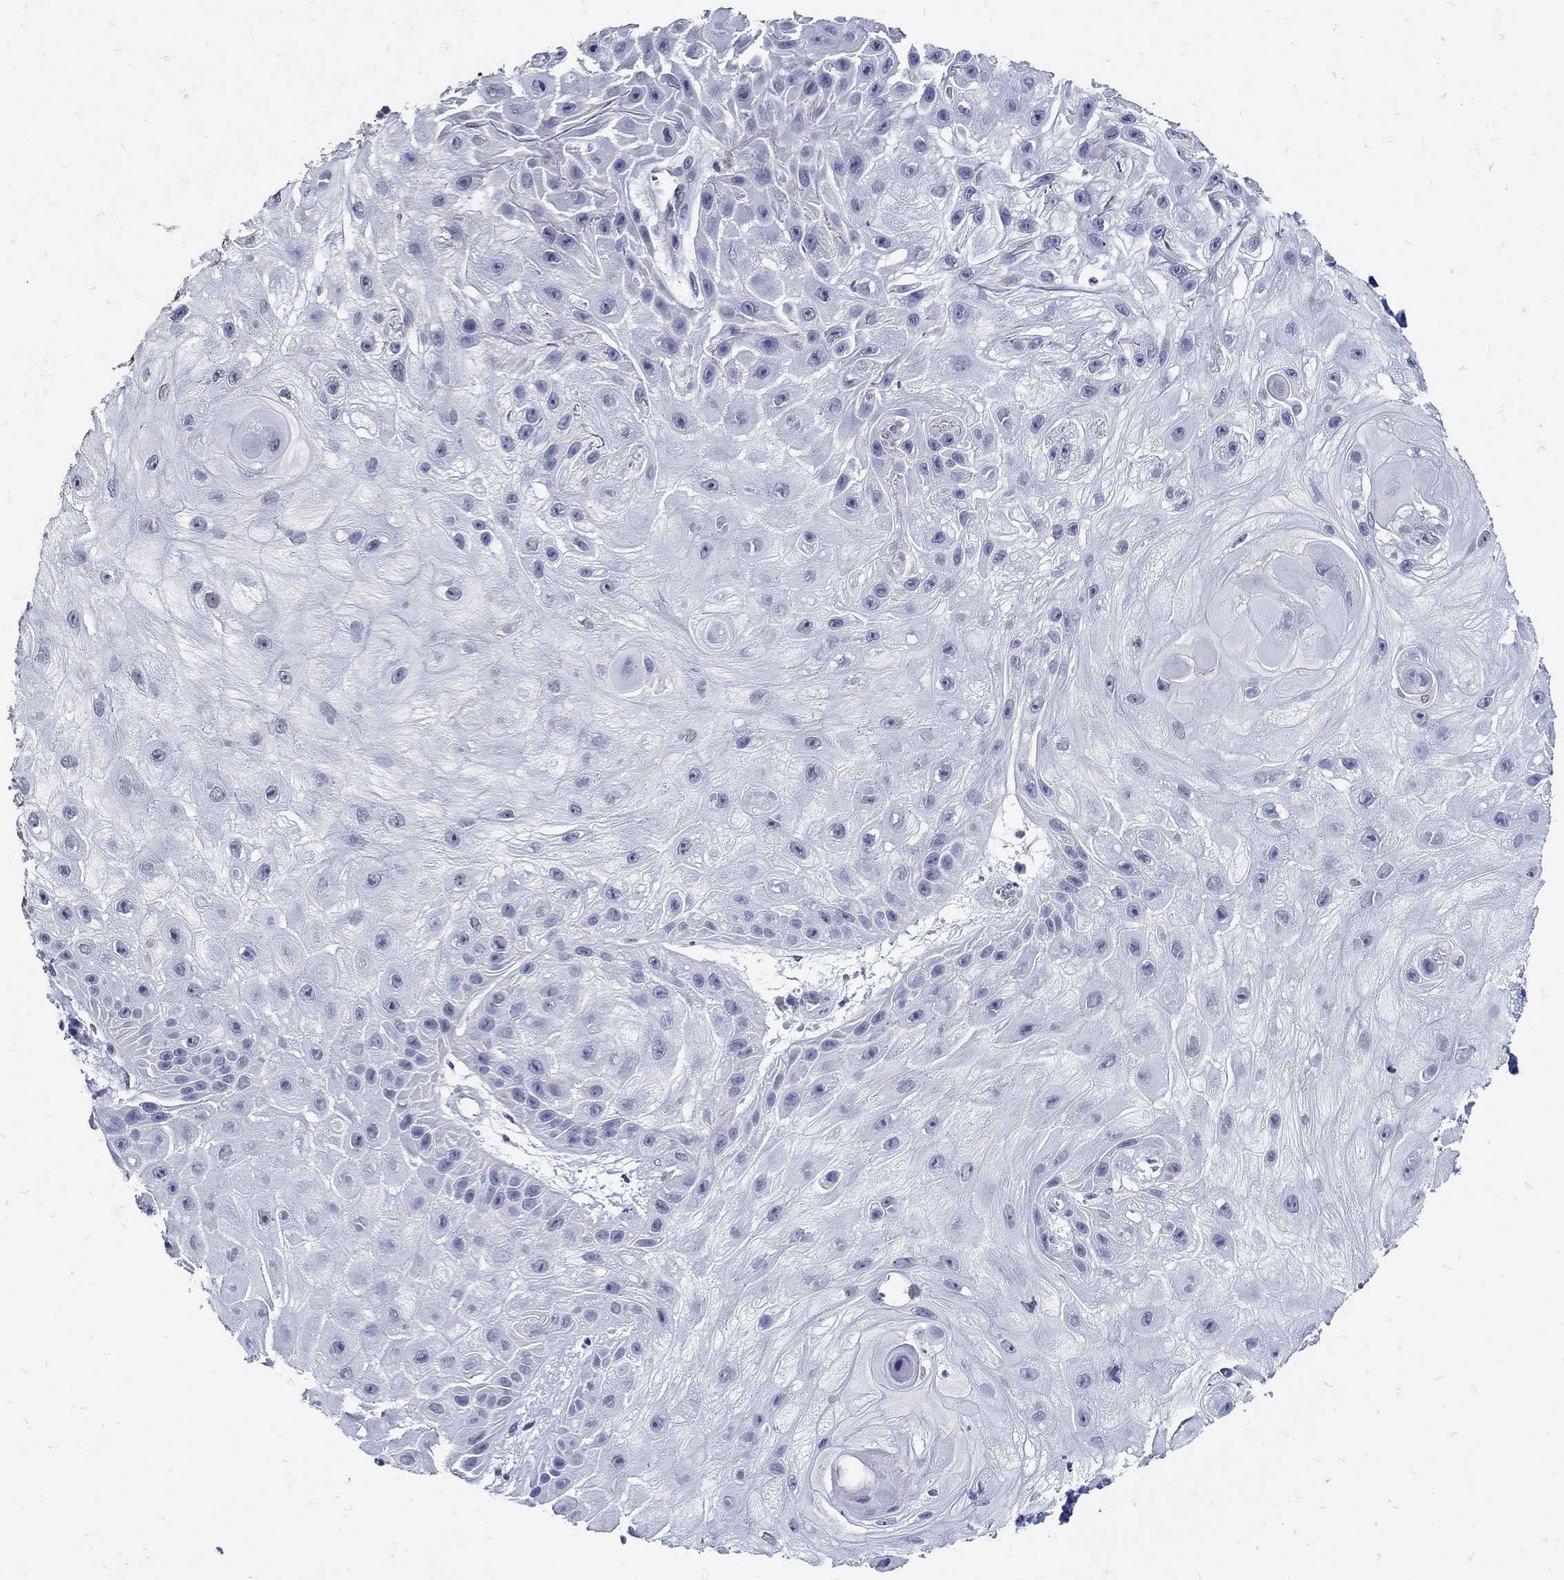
{"staining": {"intensity": "negative", "quantity": "none", "location": "none"}, "tissue": "skin cancer", "cell_type": "Tumor cells", "image_type": "cancer", "snomed": [{"axis": "morphology", "description": "Normal tissue, NOS"}, {"axis": "morphology", "description": "Squamous cell carcinoma, NOS"}, {"axis": "topography", "description": "Skin"}], "caption": "A micrograph of human skin cancer is negative for staining in tumor cells.", "gene": "KCNN3", "patient": {"sex": "male", "age": 79}}